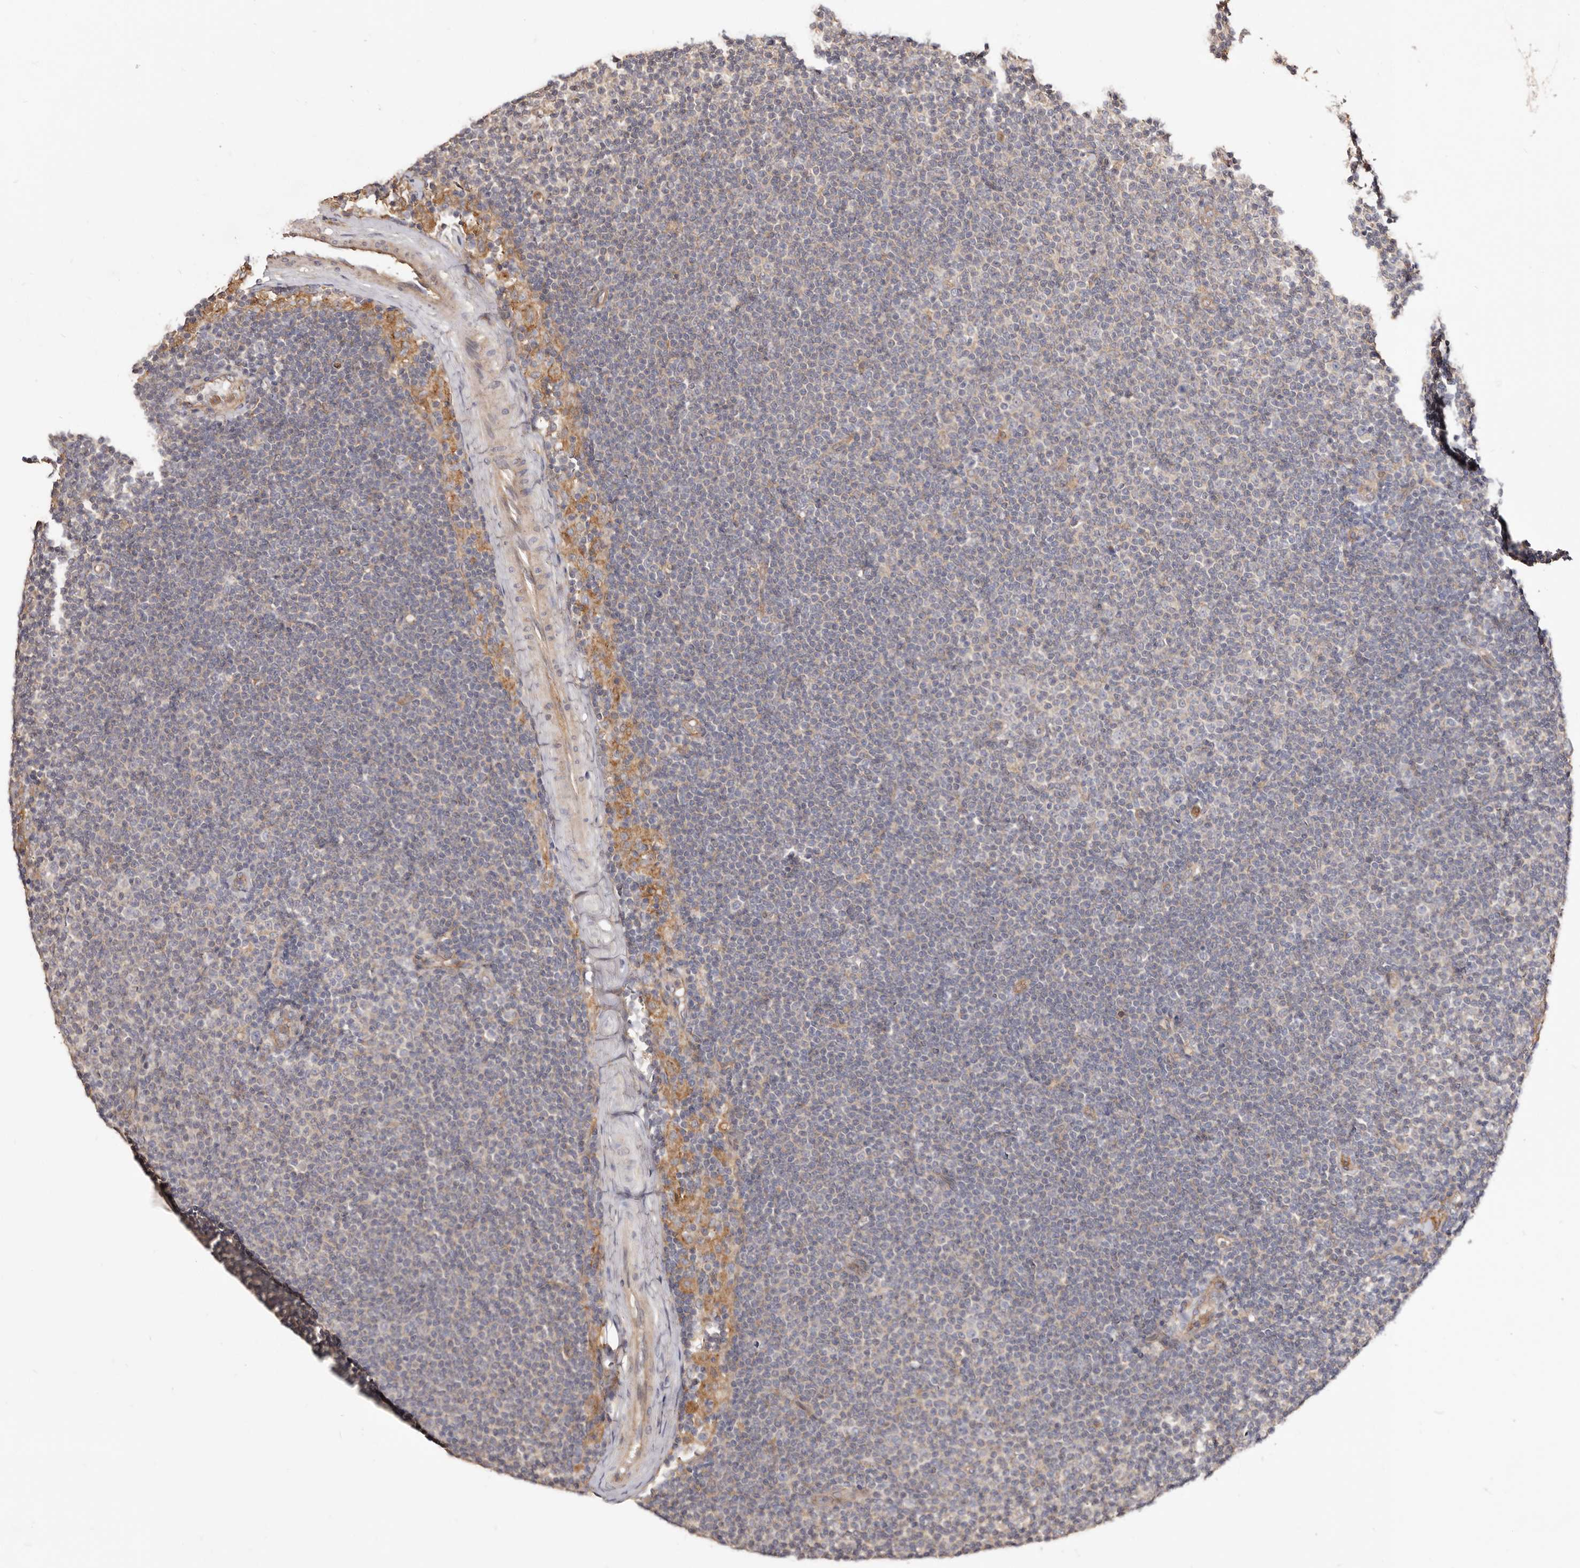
{"staining": {"intensity": "negative", "quantity": "none", "location": "none"}, "tissue": "lymphoma", "cell_type": "Tumor cells", "image_type": "cancer", "snomed": [{"axis": "morphology", "description": "Malignant lymphoma, non-Hodgkin's type, Low grade"}, {"axis": "topography", "description": "Lymph node"}], "caption": "This image is of lymphoma stained with immunohistochemistry to label a protein in brown with the nuclei are counter-stained blue. There is no staining in tumor cells.", "gene": "LRRC25", "patient": {"sex": "female", "age": 53}}